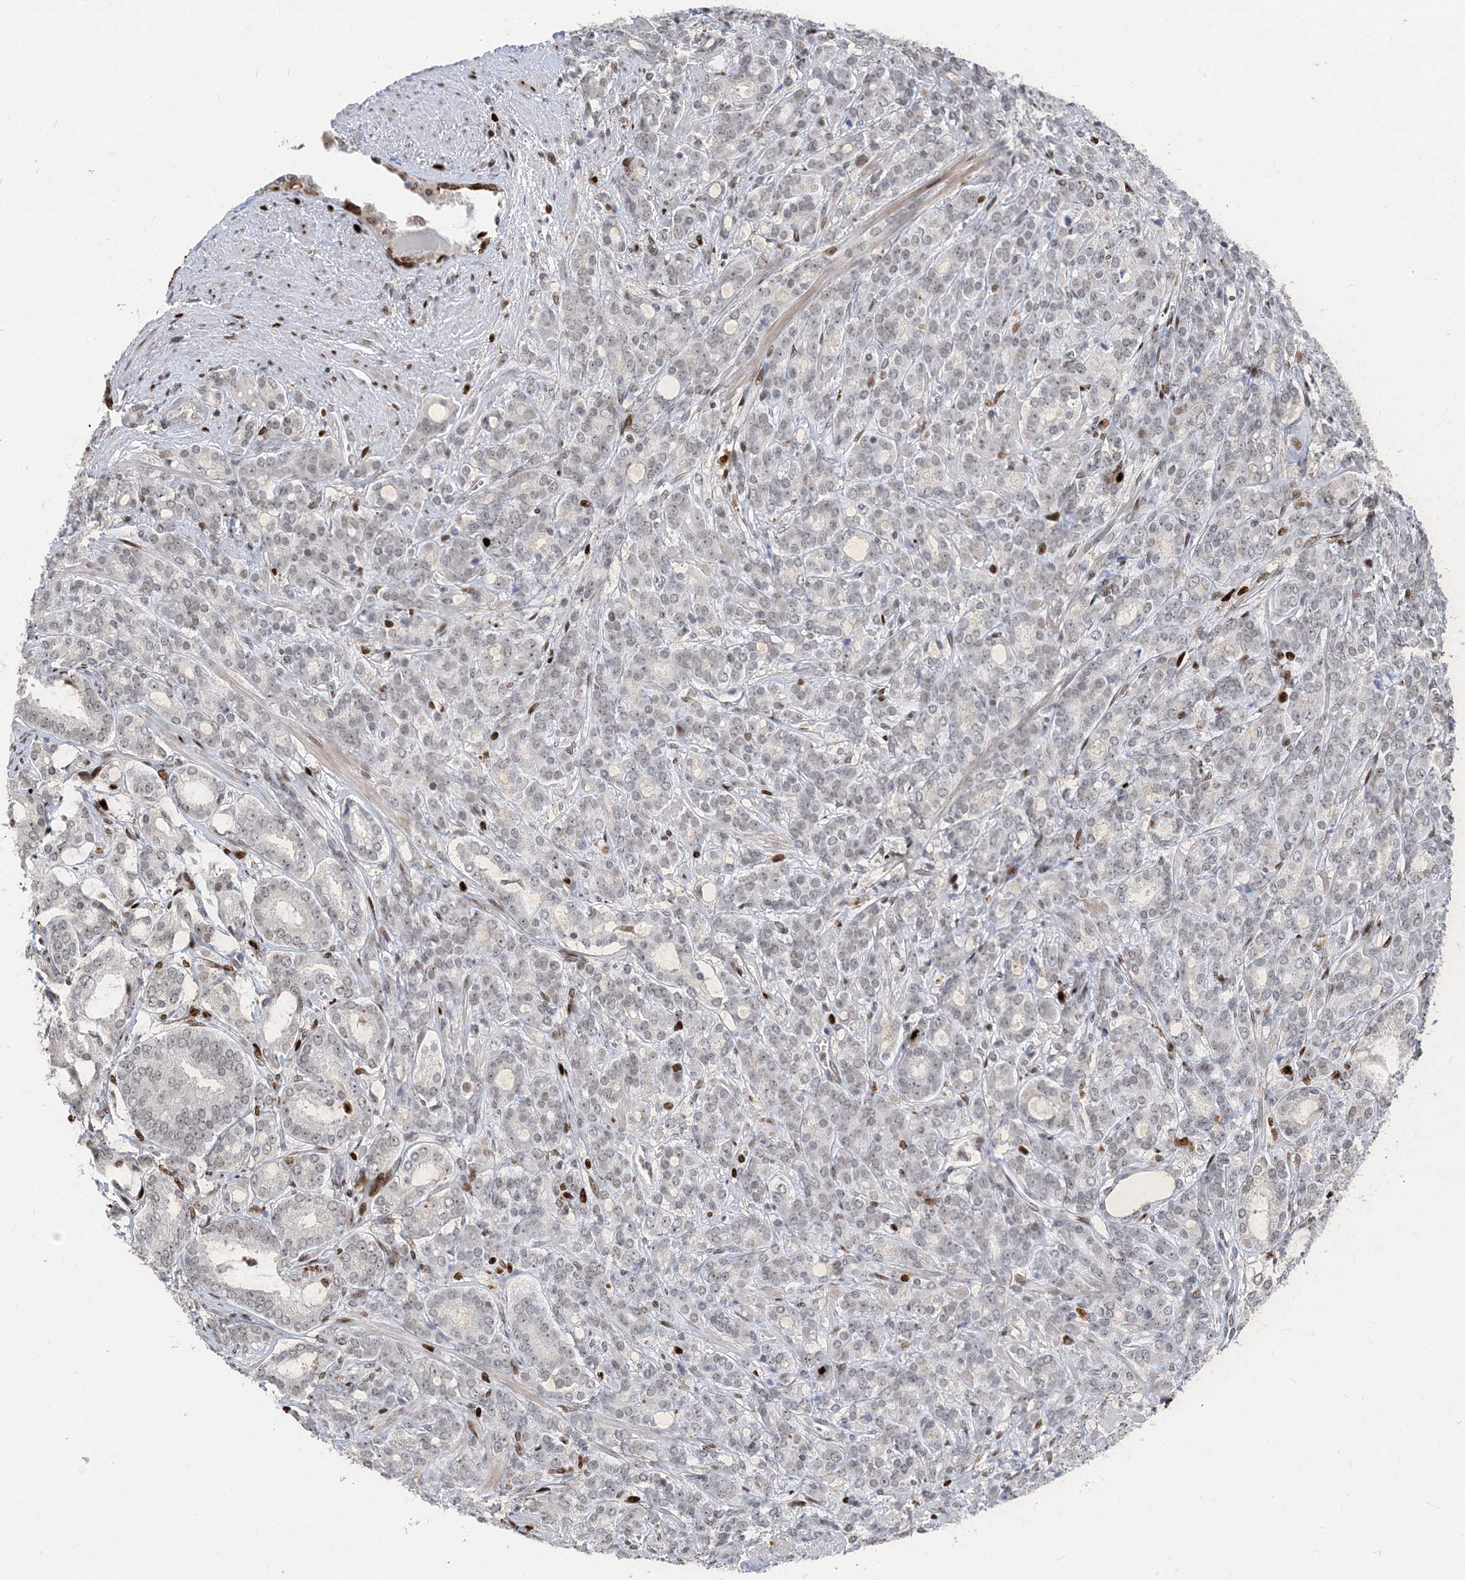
{"staining": {"intensity": "negative", "quantity": "none", "location": "none"}, "tissue": "prostate cancer", "cell_type": "Tumor cells", "image_type": "cancer", "snomed": [{"axis": "morphology", "description": "Adenocarcinoma, High grade"}, {"axis": "topography", "description": "Prostate"}], "caption": "Immunohistochemistry histopathology image of prostate cancer (adenocarcinoma (high-grade)) stained for a protein (brown), which reveals no staining in tumor cells.", "gene": "SLC25A53", "patient": {"sex": "male", "age": 62}}